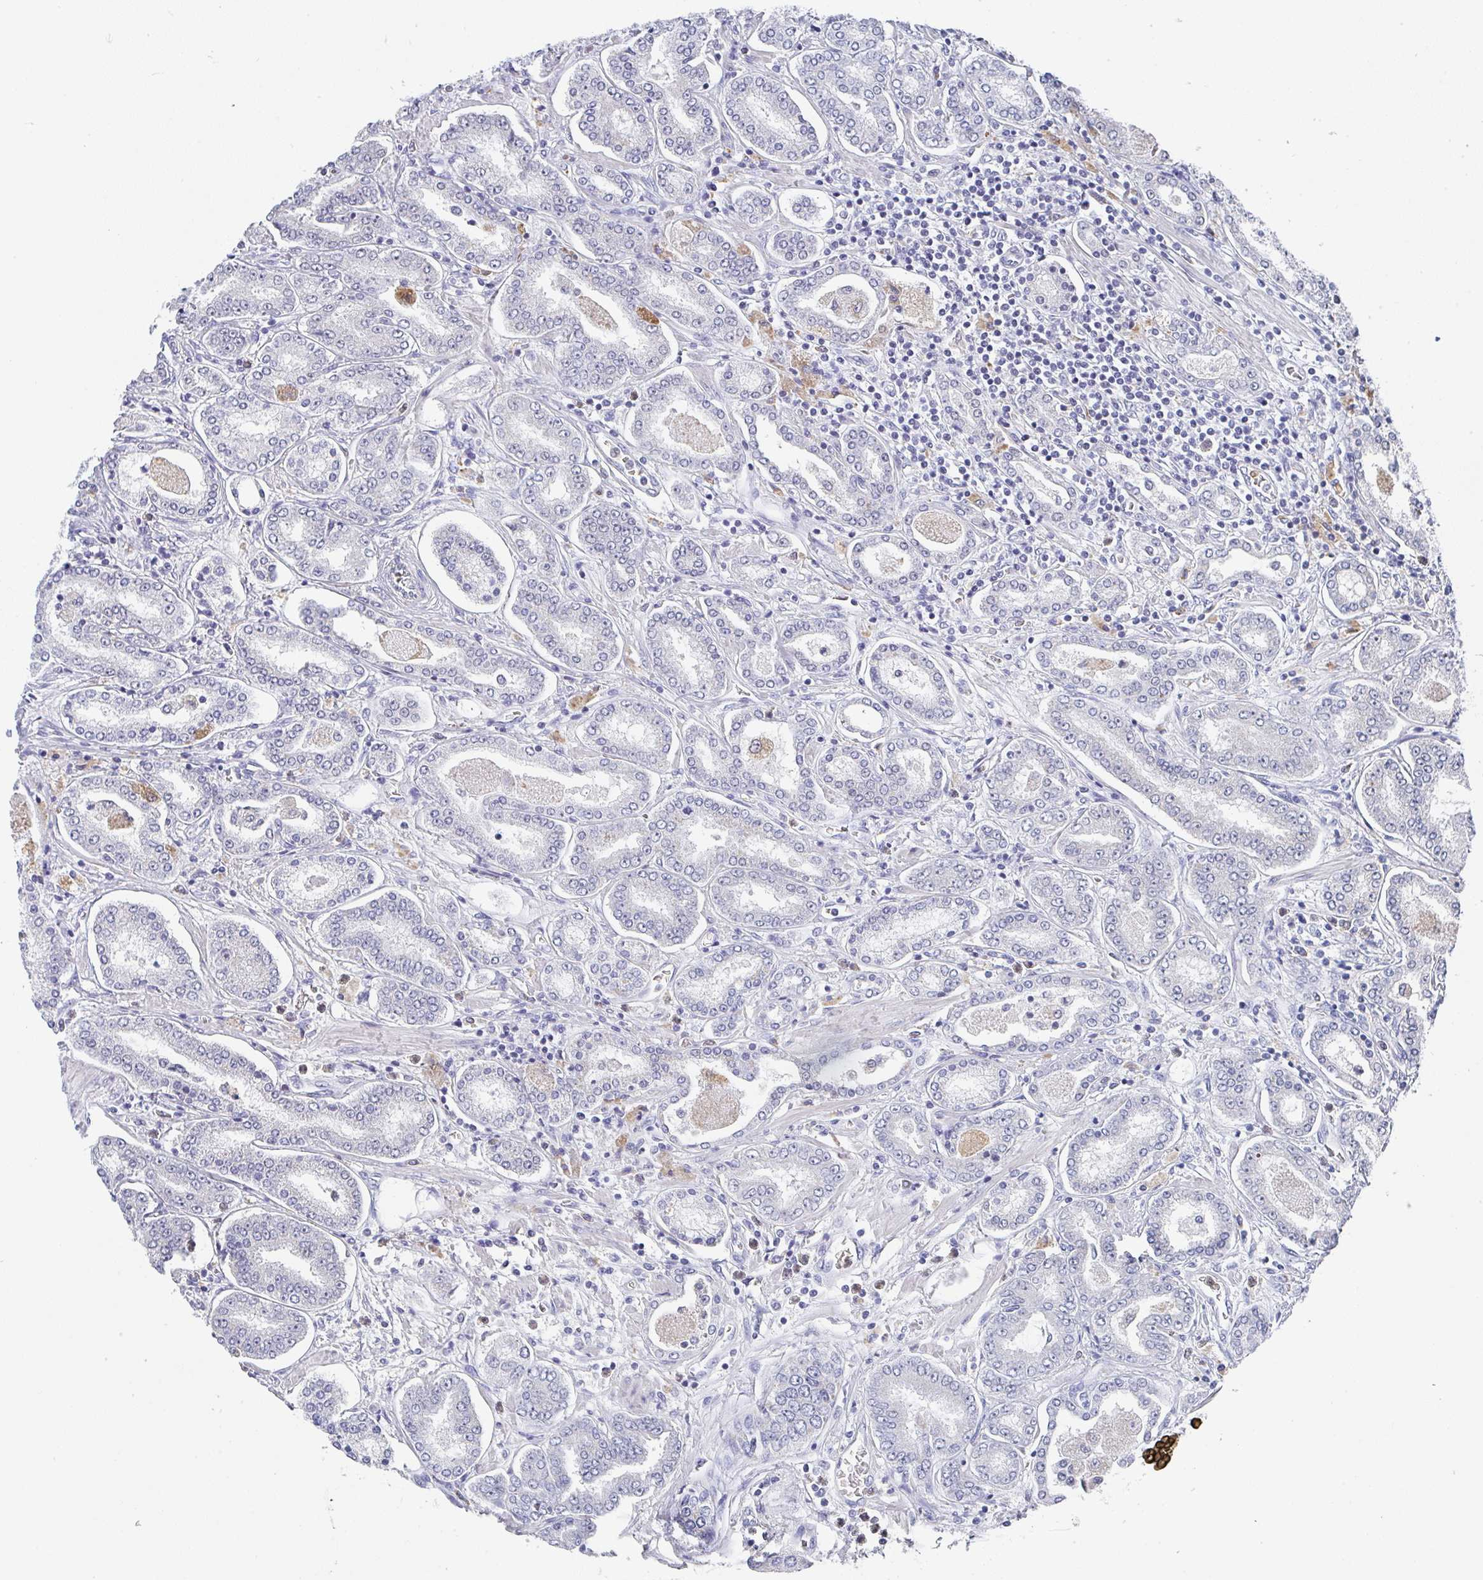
{"staining": {"intensity": "negative", "quantity": "none", "location": "none"}, "tissue": "prostate cancer", "cell_type": "Tumor cells", "image_type": "cancer", "snomed": [{"axis": "morphology", "description": "Adenocarcinoma, High grade"}, {"axis": "topography", "description": "Prostate"}], "caption": "There is no significant staining in tumor cells of prostate cancer (adenocarcinoma (high-grade)). (IHC, brightfield microscopy, high magnification).", "gene": "NCF1", "patient": {"sex": "male", "age": 72}}